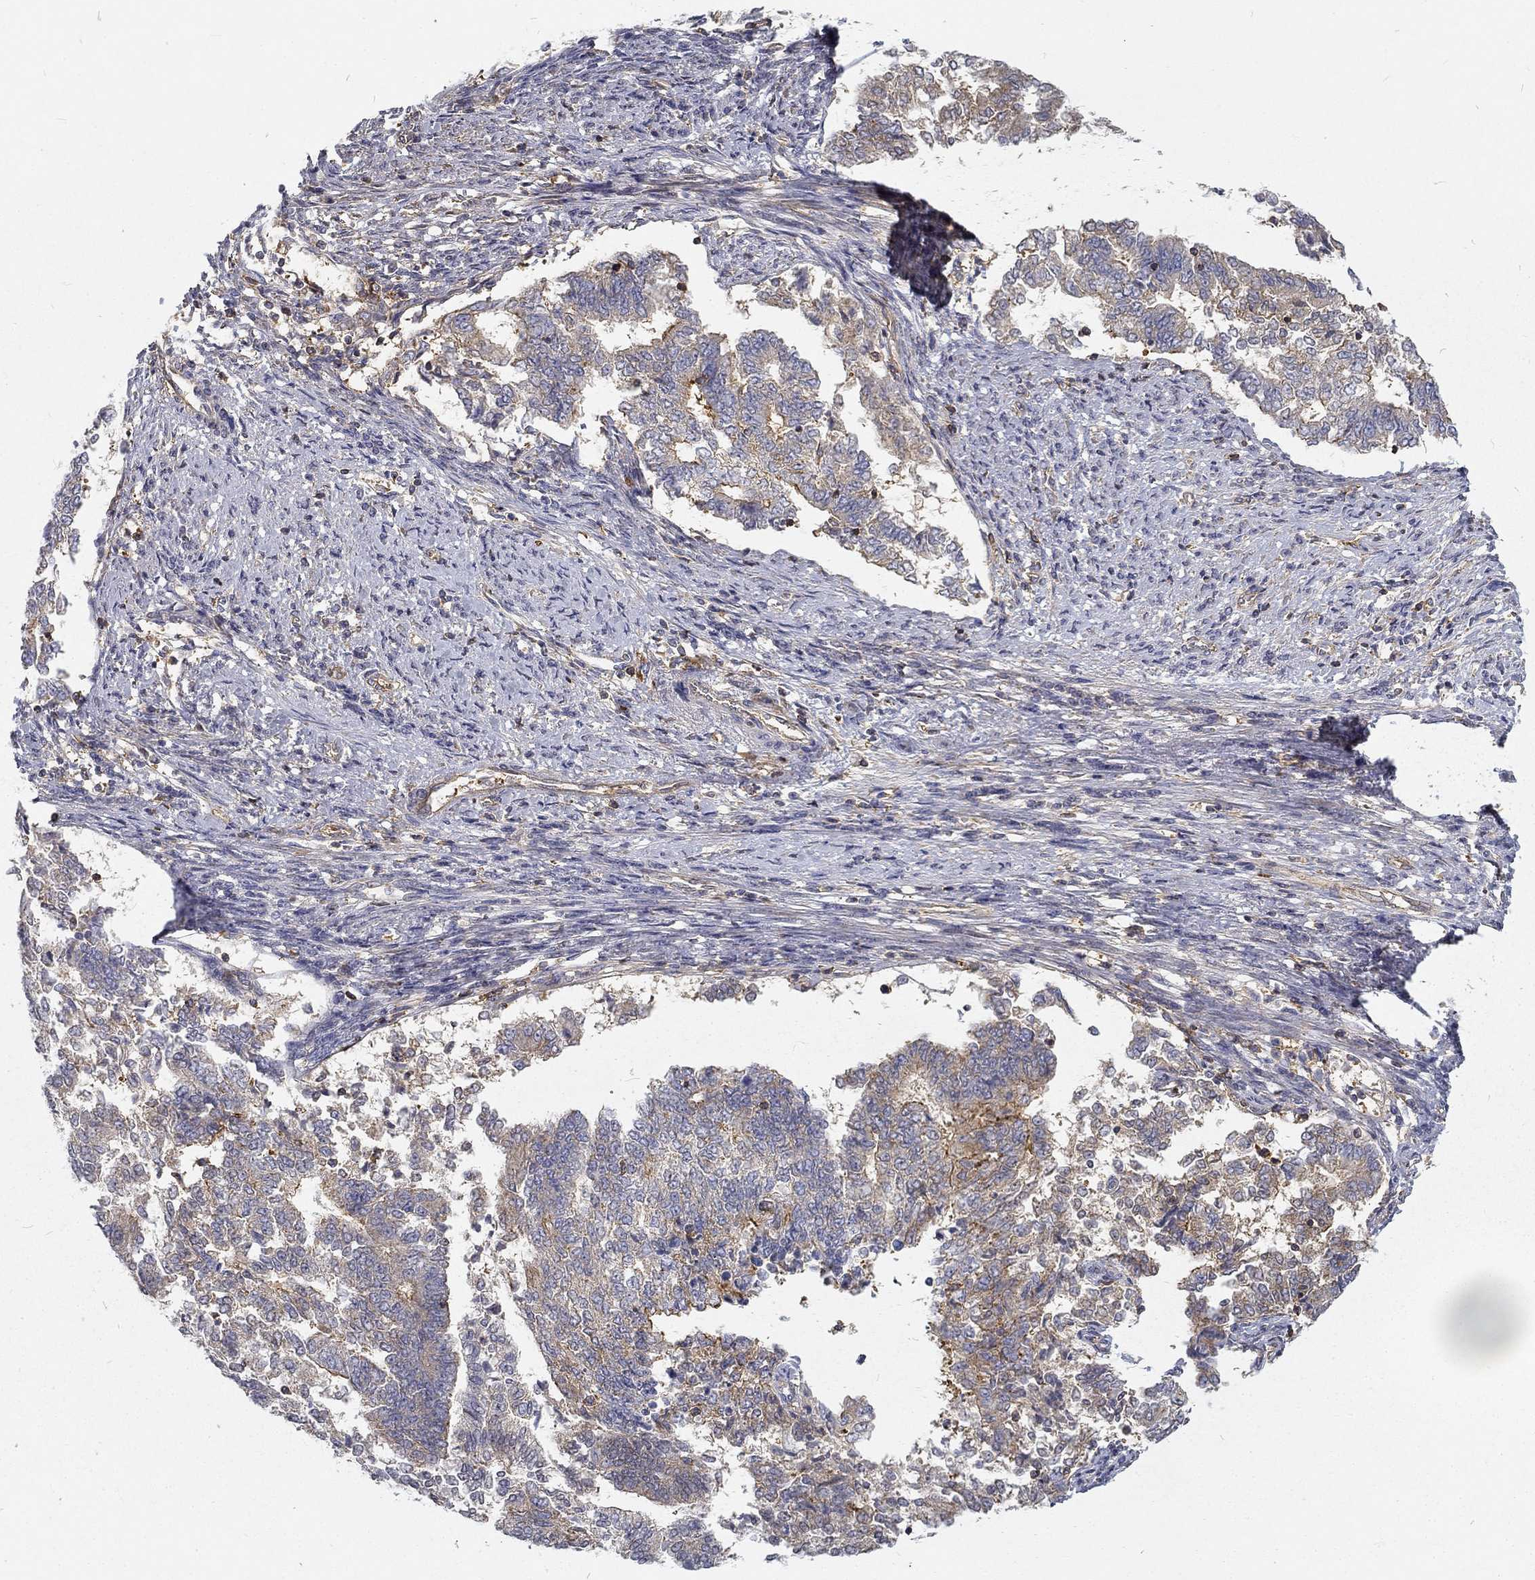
{"staining": {"intensity": "moderate", "quantity": "<25%", "location": "cytoplasmic/membranous"}, "tissue": "endometrial cancer", "cell_type": "Tumor cells", "image_type": "cancer", "snomed": [{"axis": "morphology", "description": "Adenocarcinoma, NOS"}, {"axis": "topography", "description": "Endometrium"}], "caption": "Endometrial cancer stained with a protein marker exhibits moderate staining in tumor cells.", "gene": "MTMR11", "patient": {"sex": "female", "age": 65}}